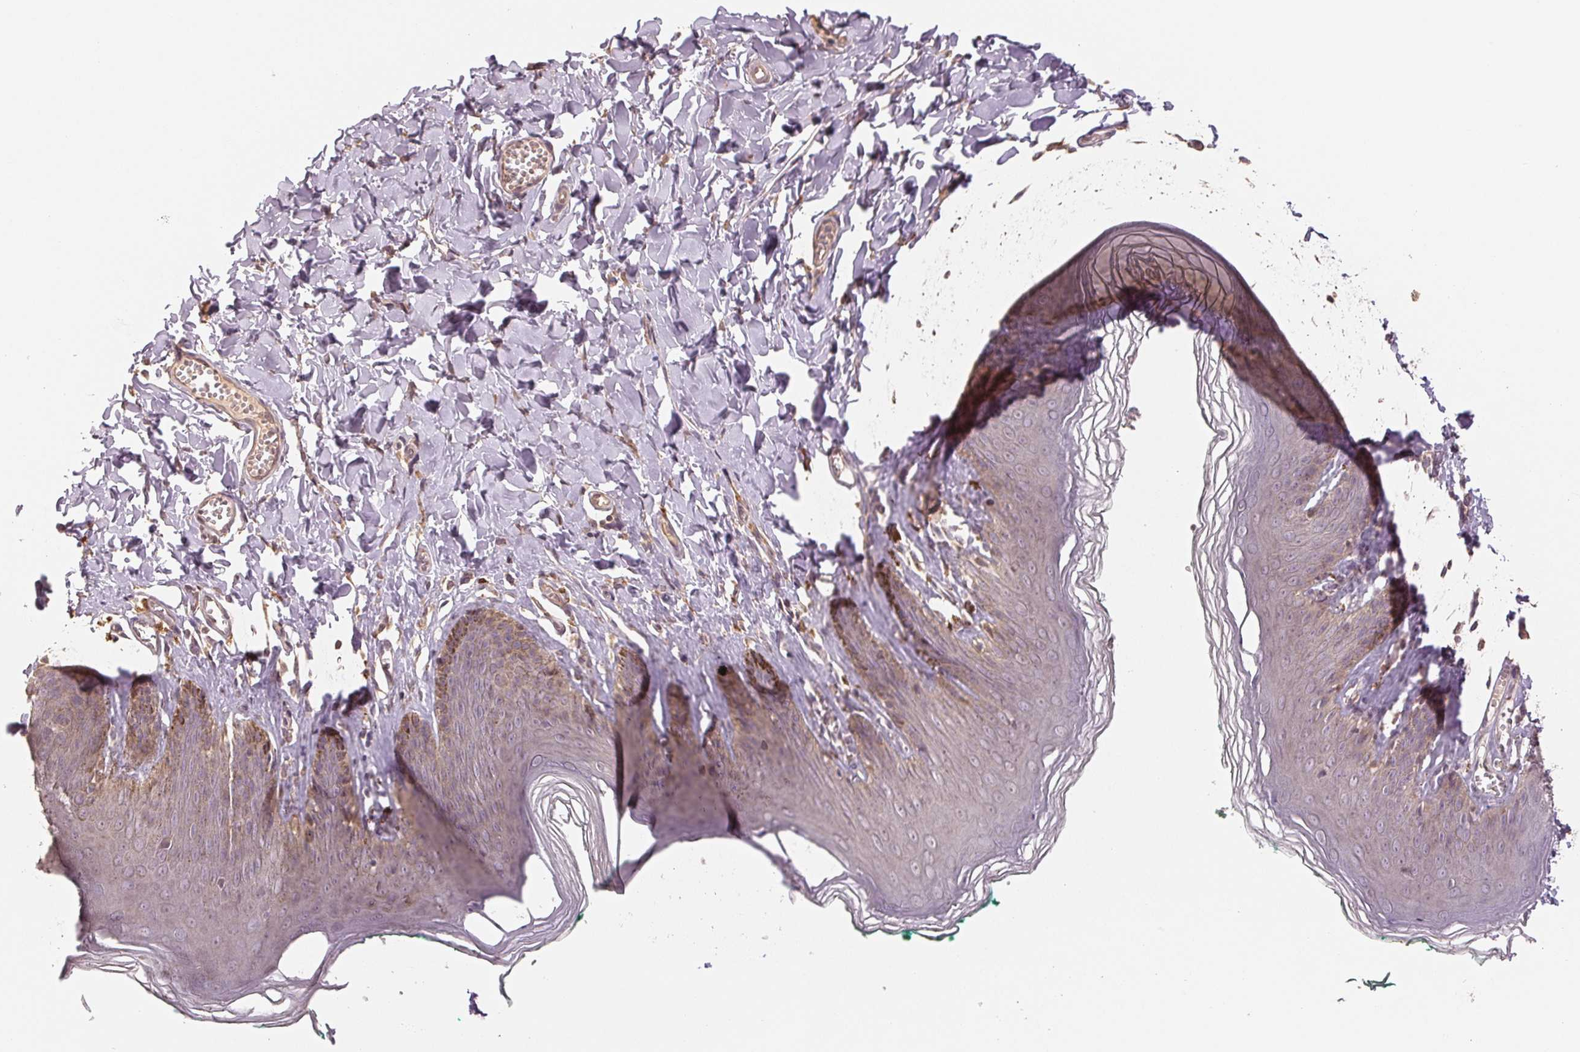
{"staining": {"intensity": "weak", "quantity": "25%-75%", "location": "cytoplasmic/membranous,nuclear"}, "tissue": "skin", "cell_type": "Epidermal cells", "image_type": "normal", "snomed": [{"axis": "morphology", "description": "Normal tissue, NOS"}, {"axis": "topography", "description": "Vulva"}, {"axis": "topography", "description": "Peripheral nerve tissue"}], "caption": "Brown immunohistochemical staining in unremarkable human skin exhibits weak cytoplasmic/membranous,nuclear staining in about 25%-75% of epidermal cells.", "gene": "COX14", "patient": {"sex": "female", "age": 66}}